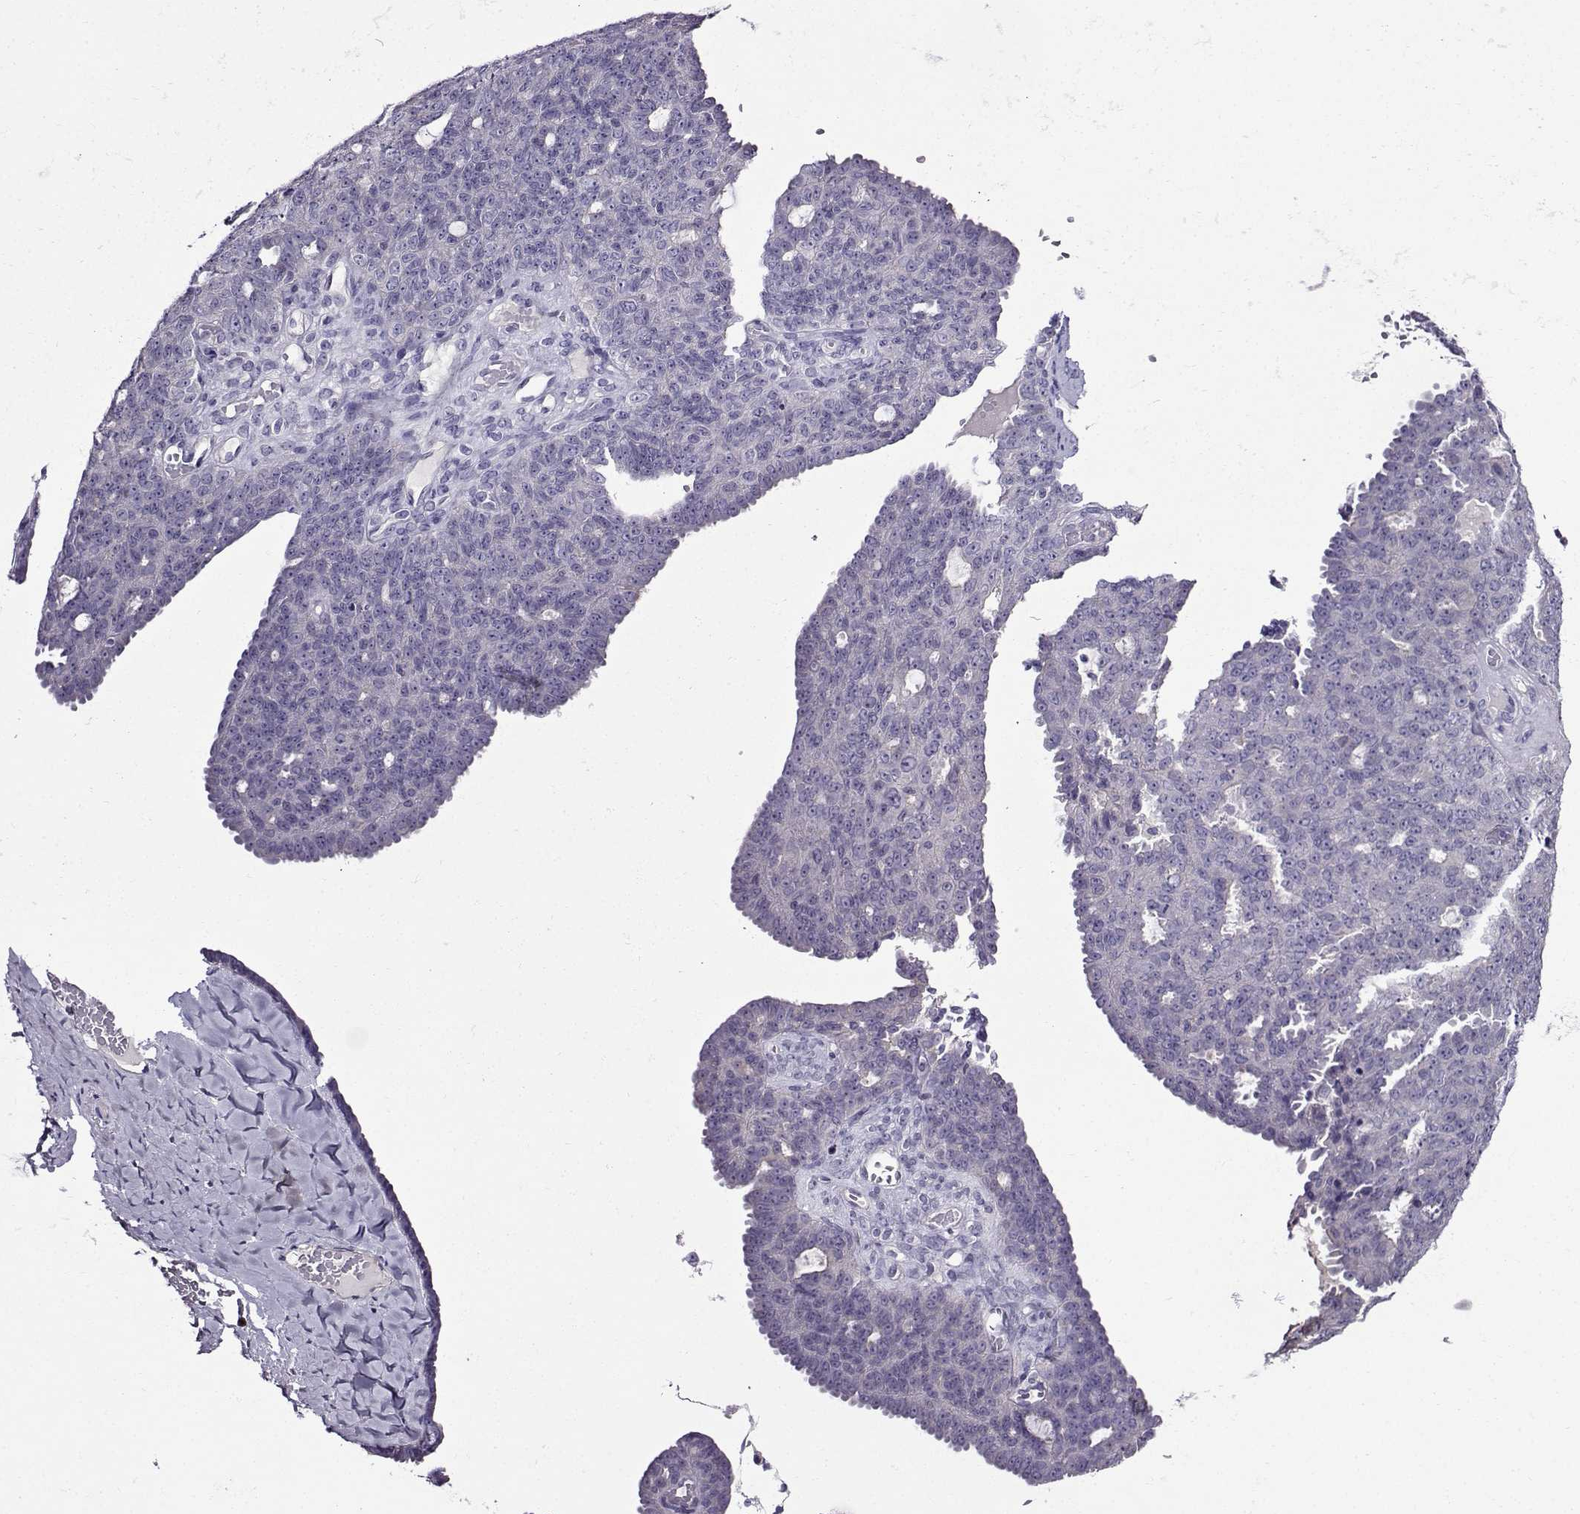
{"staining": {"intensity": "negative", "quantity": "none", "location": "none"}, "tissue": "ovarian cancer", "cell_type": "Tumor cells", "image_type": "cancer", "snomed": [{"axis": "morphology", "description": "Cystadenocarcinoma, serous, NOS"}, {"axis": "topography", "description": "Ovary"}], "caption": "This is a histopathology image of IHC staining of ovarian serous cystadenocarcinoma, which shows no staining in tumor cells.", "gene": "TMEM266", "patient": {"sex": "female", "age": 71}}